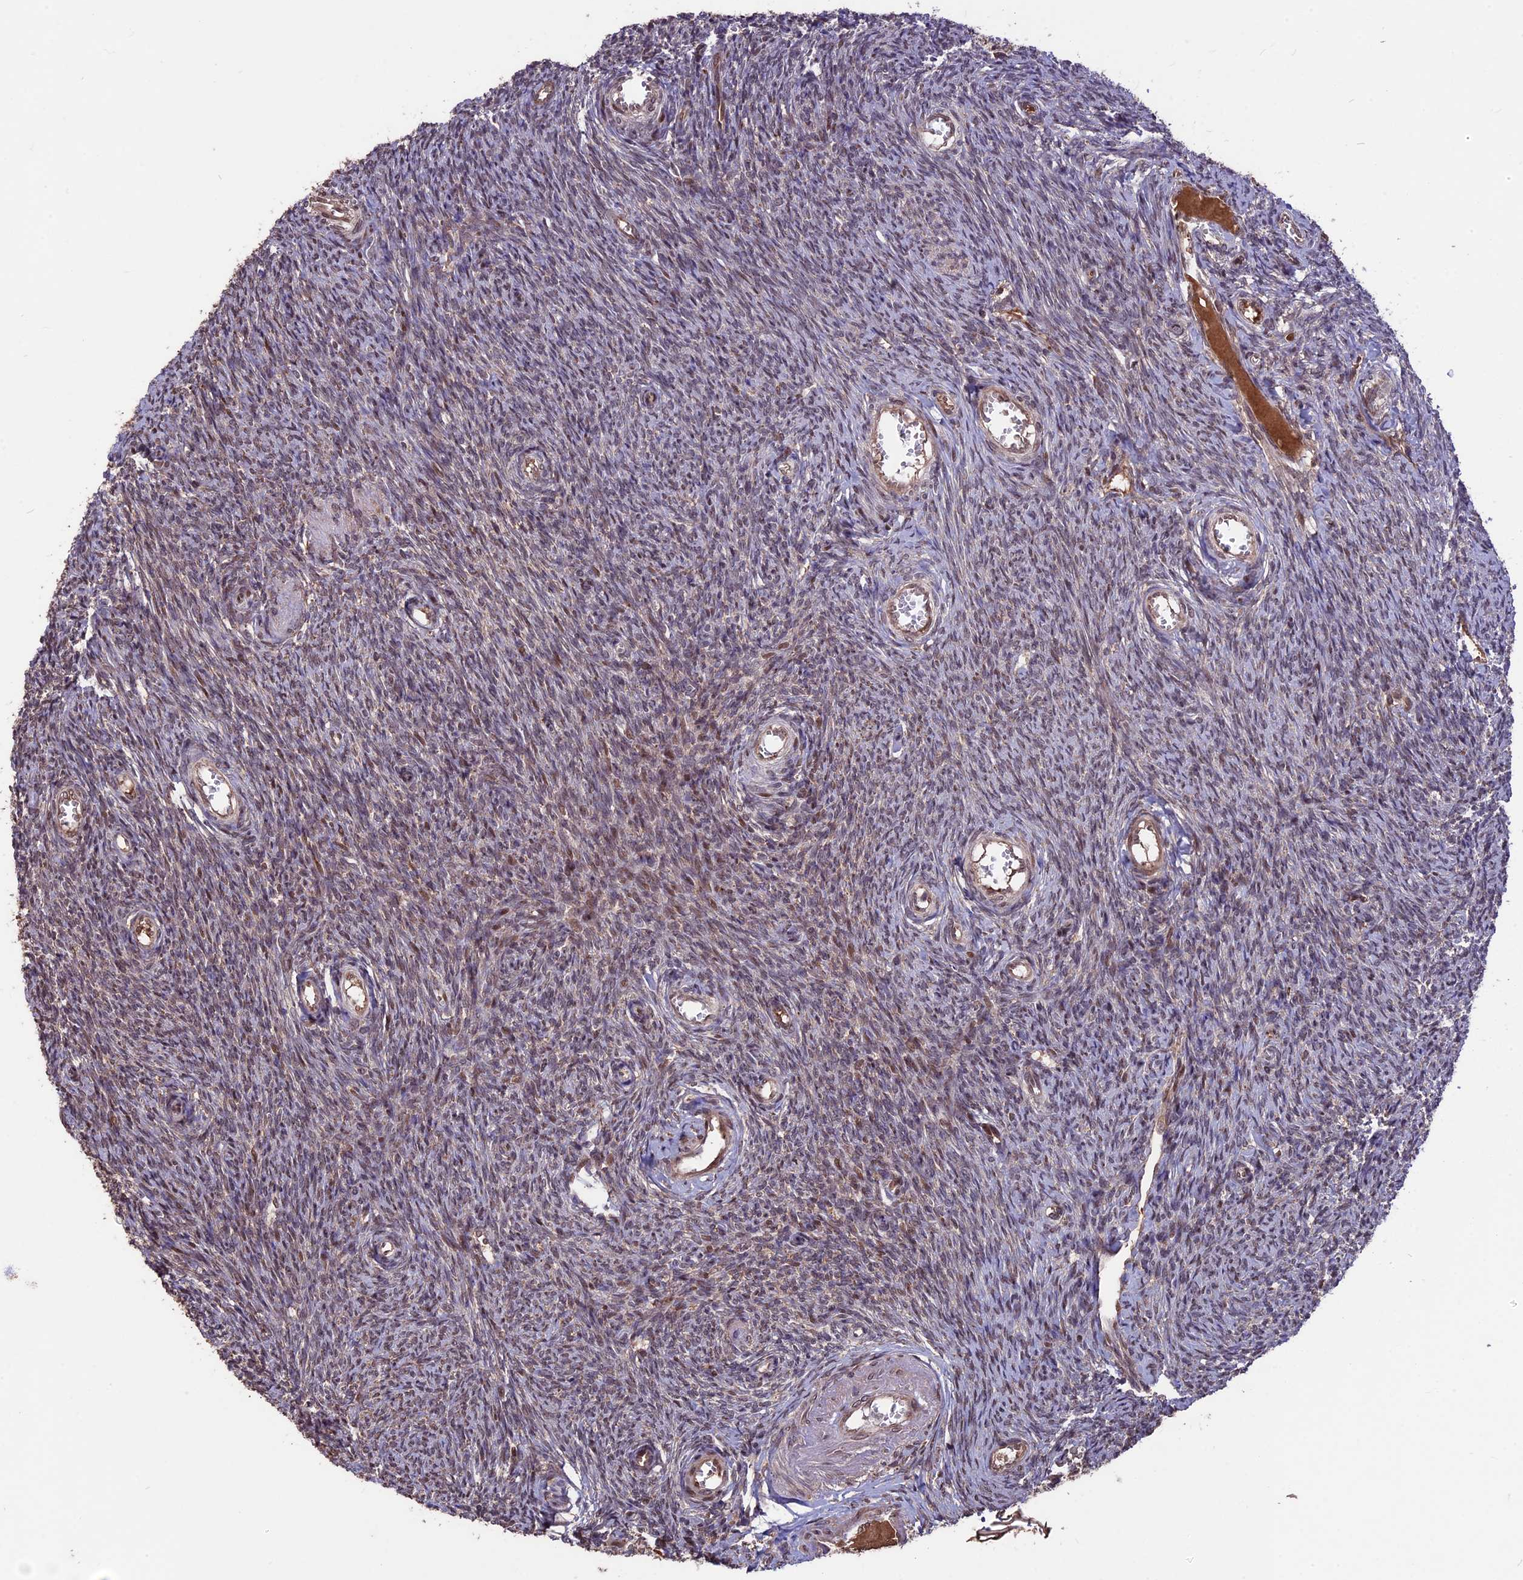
{"staining": {"intensity": "weak", "quantity": "<25%", "location": "cytoplasmic/membranous"}, "tissue": "ovary", "cell_type": "Ovarian stroma cells", "image_type": "normal", "snomed": [{"axis": "morphology", "description": "Normal tissue, NOS"}, {"axis": "topography", "description": "Ovary"}], "caption": "IHC micrograph of benign ovary: human ovary stained with DAB (3,3'-diaminobenzidine) demonstrates no significant protein staining in ovarian stroma cells.", "gene": "ZNF598", "patient": {"sex": "female", "age": 44}}